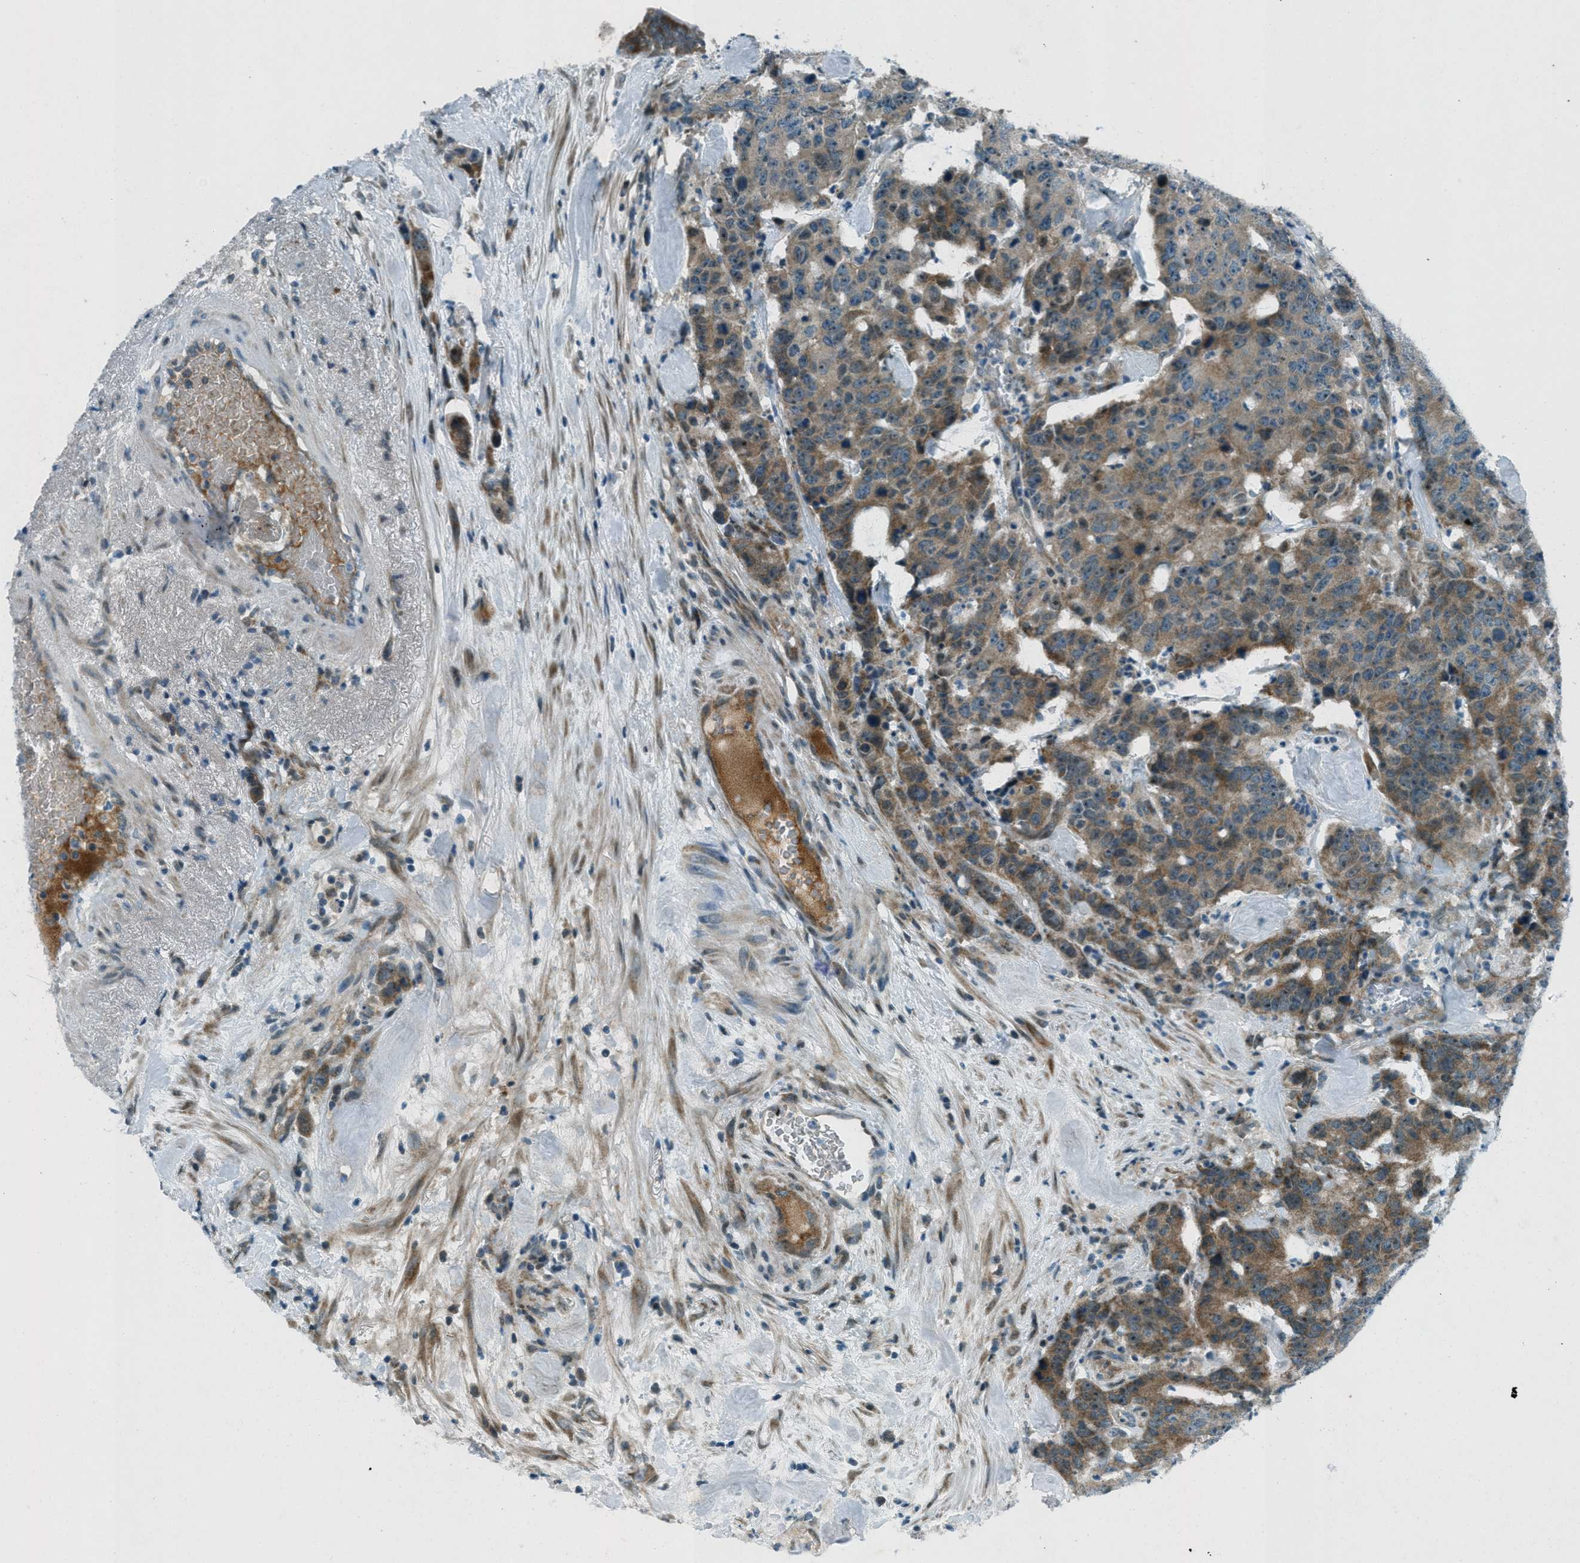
{"staining": {"intensity": "moderate", "quantity": ">75%", "location": "cytoplasmic/membranous"}, "tissue": "colorectal cancer", "cell_type": "Tumor cells", "image_type": "cancer", "snomed": [{"axis": "morphology", "description": "Adenocarcinoma, NOS"}, {"axis": "topography", "description": "Colon"}], "caption": "A micrograph of human colorectal cancer stained for a protein shows moderate cytoplasmic/membranous brown staining in tumor cells. Immunohistochemistry (ihc) stains the protein in brown and the nuclei are stained blue.", "gene": "STK11", "patient": {"sex": "female", "age": 86}}